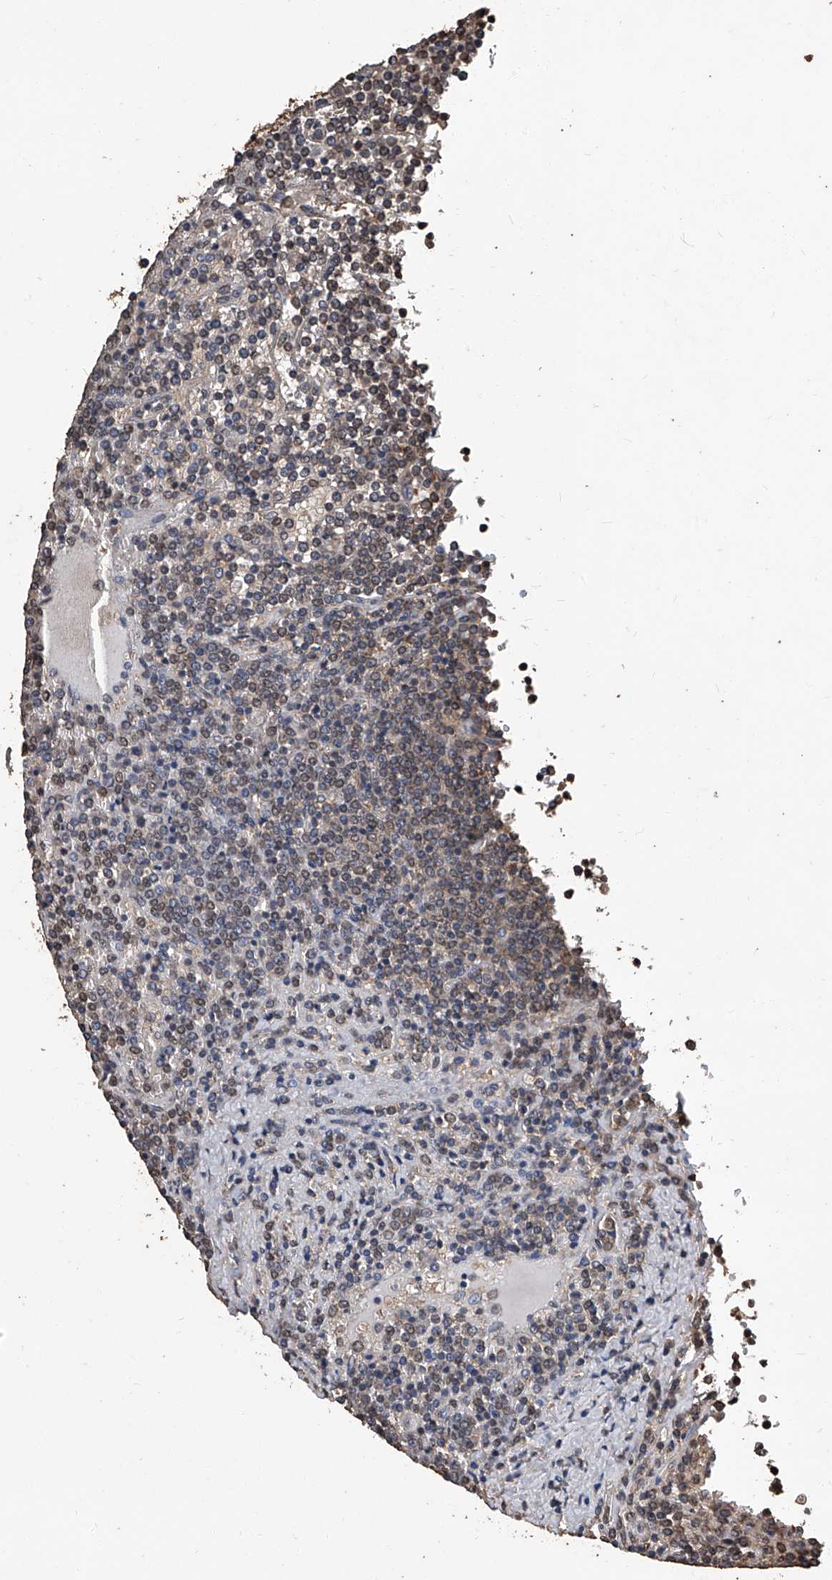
{"staining": {"intensity": "moderate", "quantity": "<25%", "location": "nuclear"}, "tissue": "lymphoma", "cell_type": "Tumor cells", "image_type": "cancer", "snomed": [{"axis": "morphology", "description": "Malignant lymphoma, non-Hodgkin's type, Low grade"}, {"axis": "topography", "description": "Spleen"}], "caption": "Lymphoma stained with a brown dye shows moderate nuclear positive positivity in about <25% of tumor cells.", "gene": "STARD7", "patient": {"sex": "female", "age": 19}}